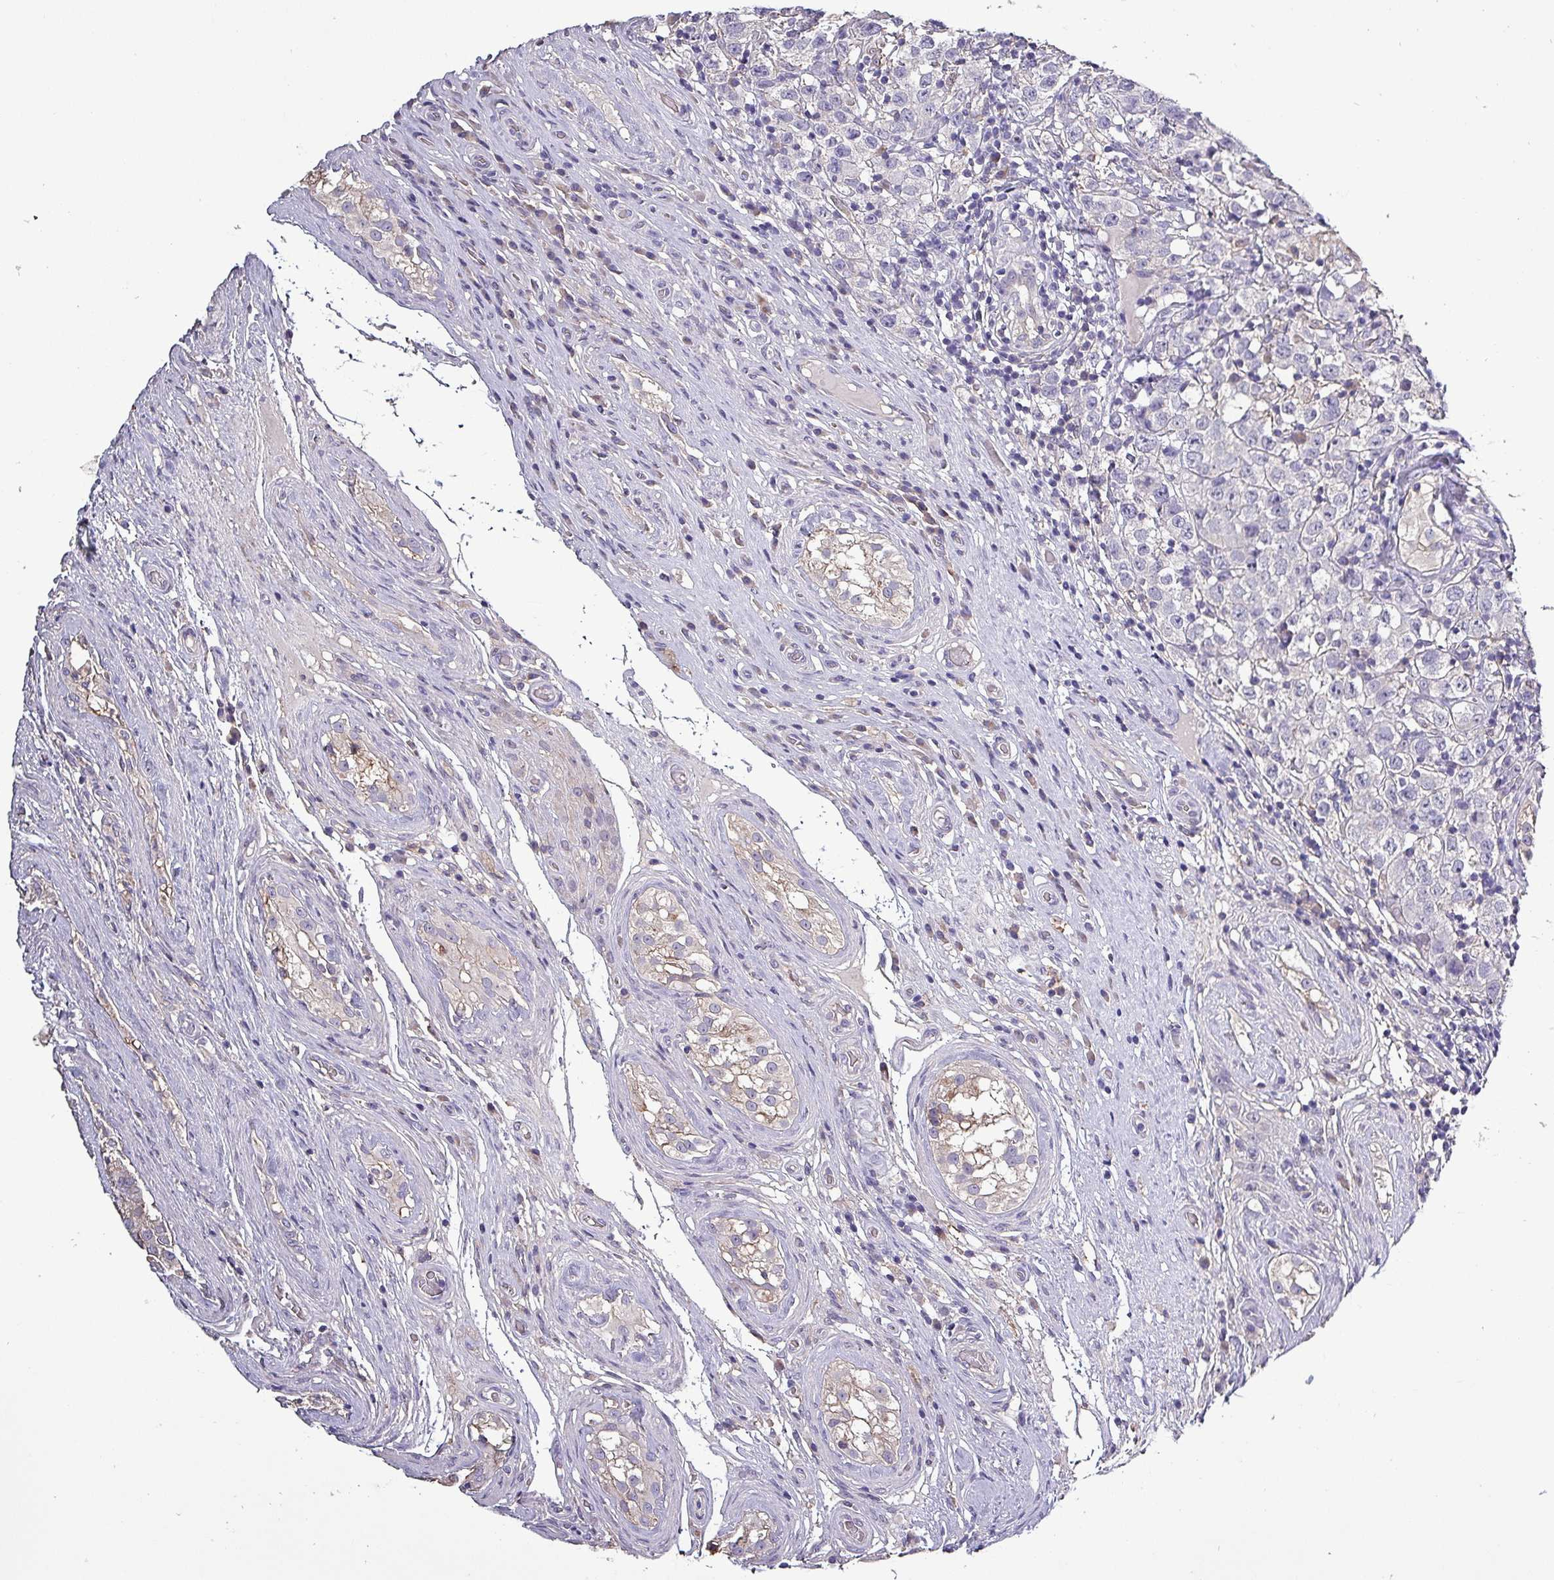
{"staining": {"intensity": "negative", "quantity": "none", "location": "none"}, "tissue": "testis cancer", "cell_type": "Tumor cells", "image_type": "cancer", "snomed": [{"axis": "morphology", "description": "Seminoma, NOS"}, {"axis": "morphology", "description": "Carcinoma, Embryonal, NOS"}, {"axis": "topography", "description": "Testis"}], "caption": "The image exhibits no significant staining in tumor cells of testis cancer.", "gene": "HTRA4", "patient": {"sex": "male", "age": 41}}